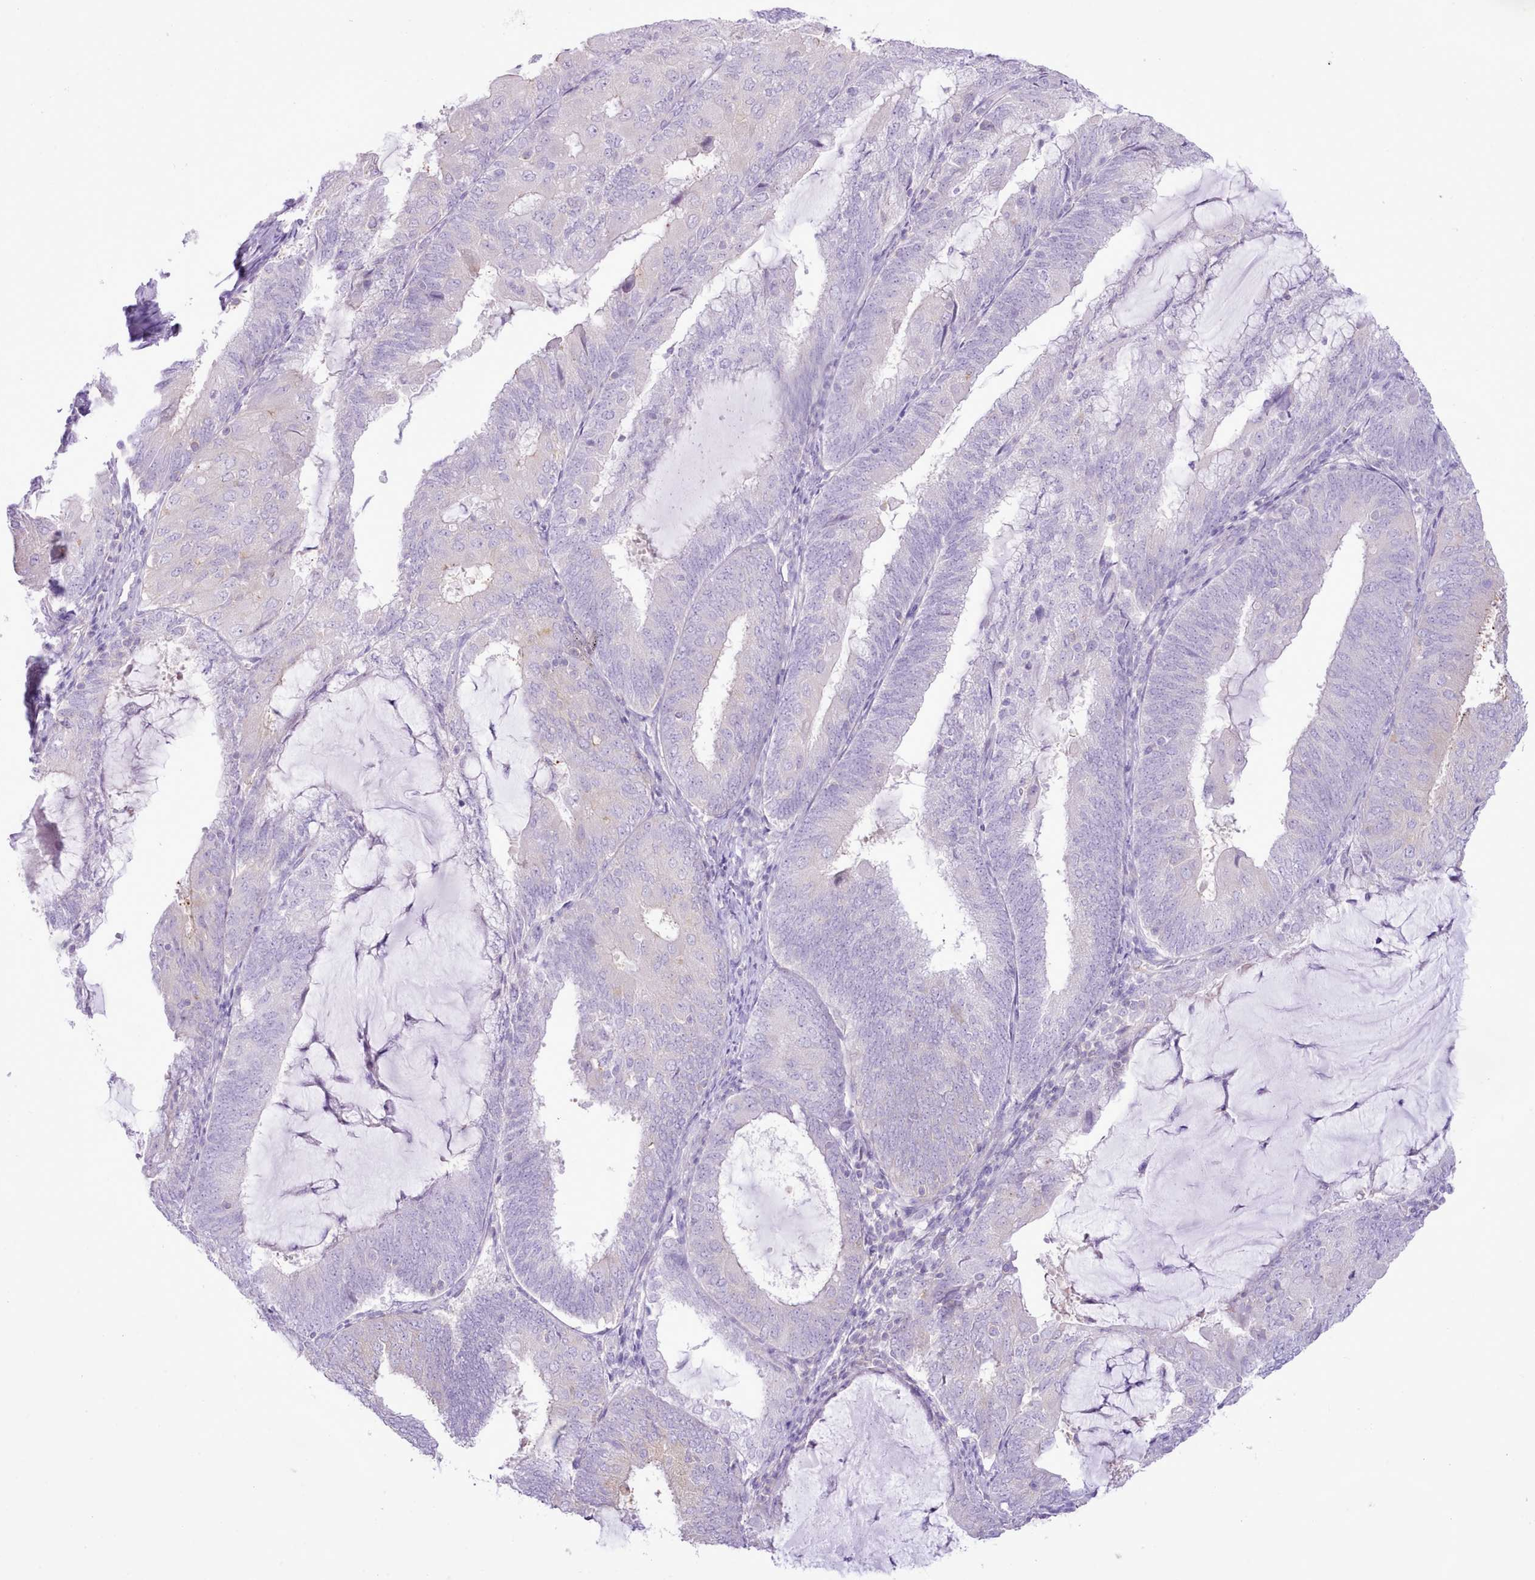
{"staining": {"intensity": "negative", "quantity": "none", "location": "none"}, "tissue": "endometrial cancer", "cell_type": "Tumor cells", "image_type": "cancer", "snomed": [{"axis": "morphology", "description": "Adenocarcinoma, NOS"}, {"axis": "topography", "description": "Endometrium"}], "caption": "Immunohistochemistry (IHC) photomicrograph of endometrial cancer (adenocarcinoma) stained for a protein (brown), which displays no positivity in tumor cells.", "gene": "MDFI", "patient": {"sex": "female", "age": 81}}